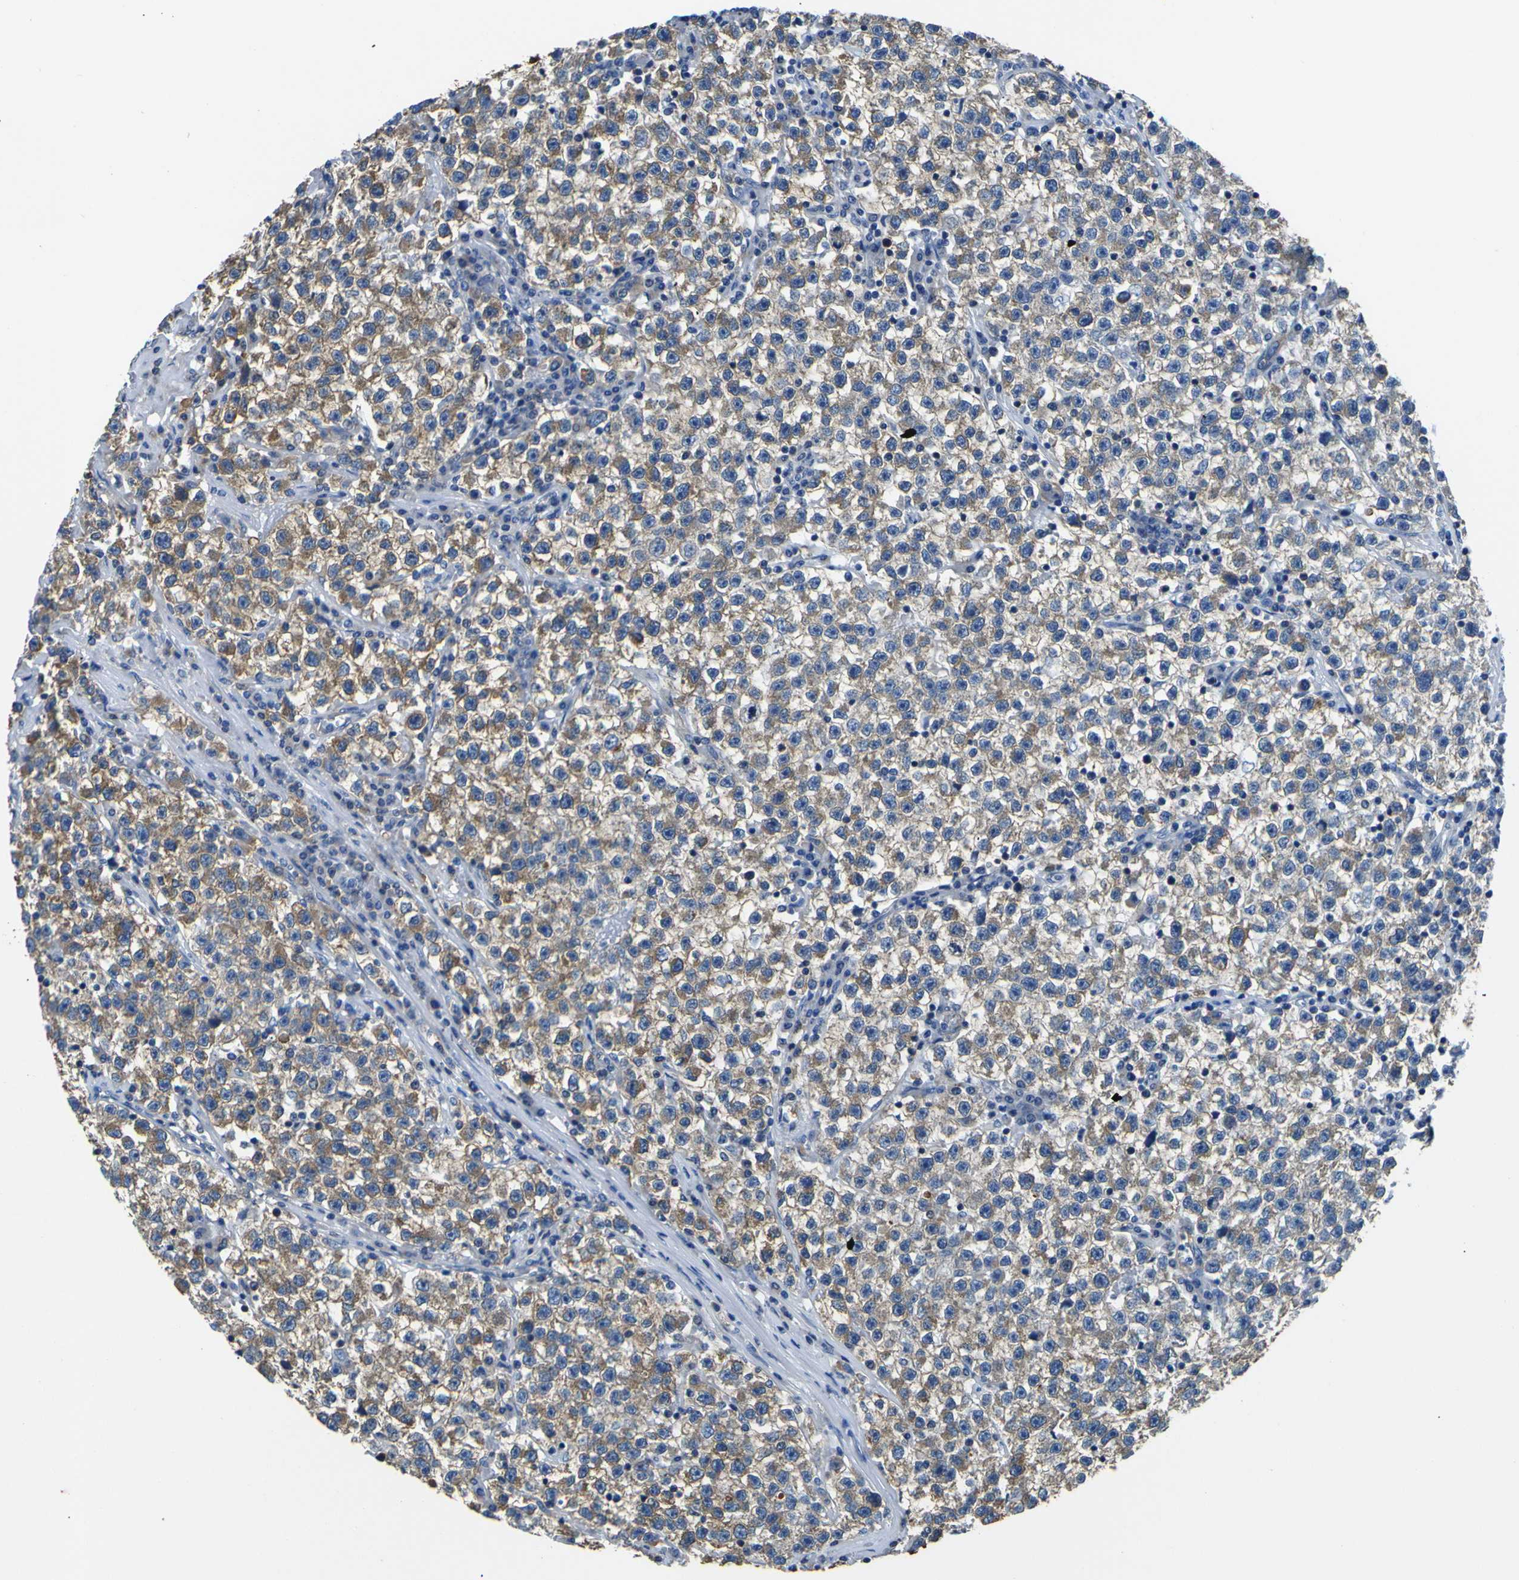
{"staining": {"intensity": "moderate", "quantity": ">75%", "location": "cytoplasmic/membranous"}, "tissue": "testis cancer", "cell_type": "Tumor cells", "image_type": "cancer", "snomed": [{"axis": "morphology", "description": "Seminoma, NOS"}, {"axis": "topography", "description": "Testis"}], "caption": "This histopathology image exhibits immunohistochemistry (IHC) staining of testis seminoma, with medium moderate cytoplasmic/membranous positivity in approximately >75% of tumor cells.", "gene": "TUBB", "patient": {"sex": "male", "age": 22}}